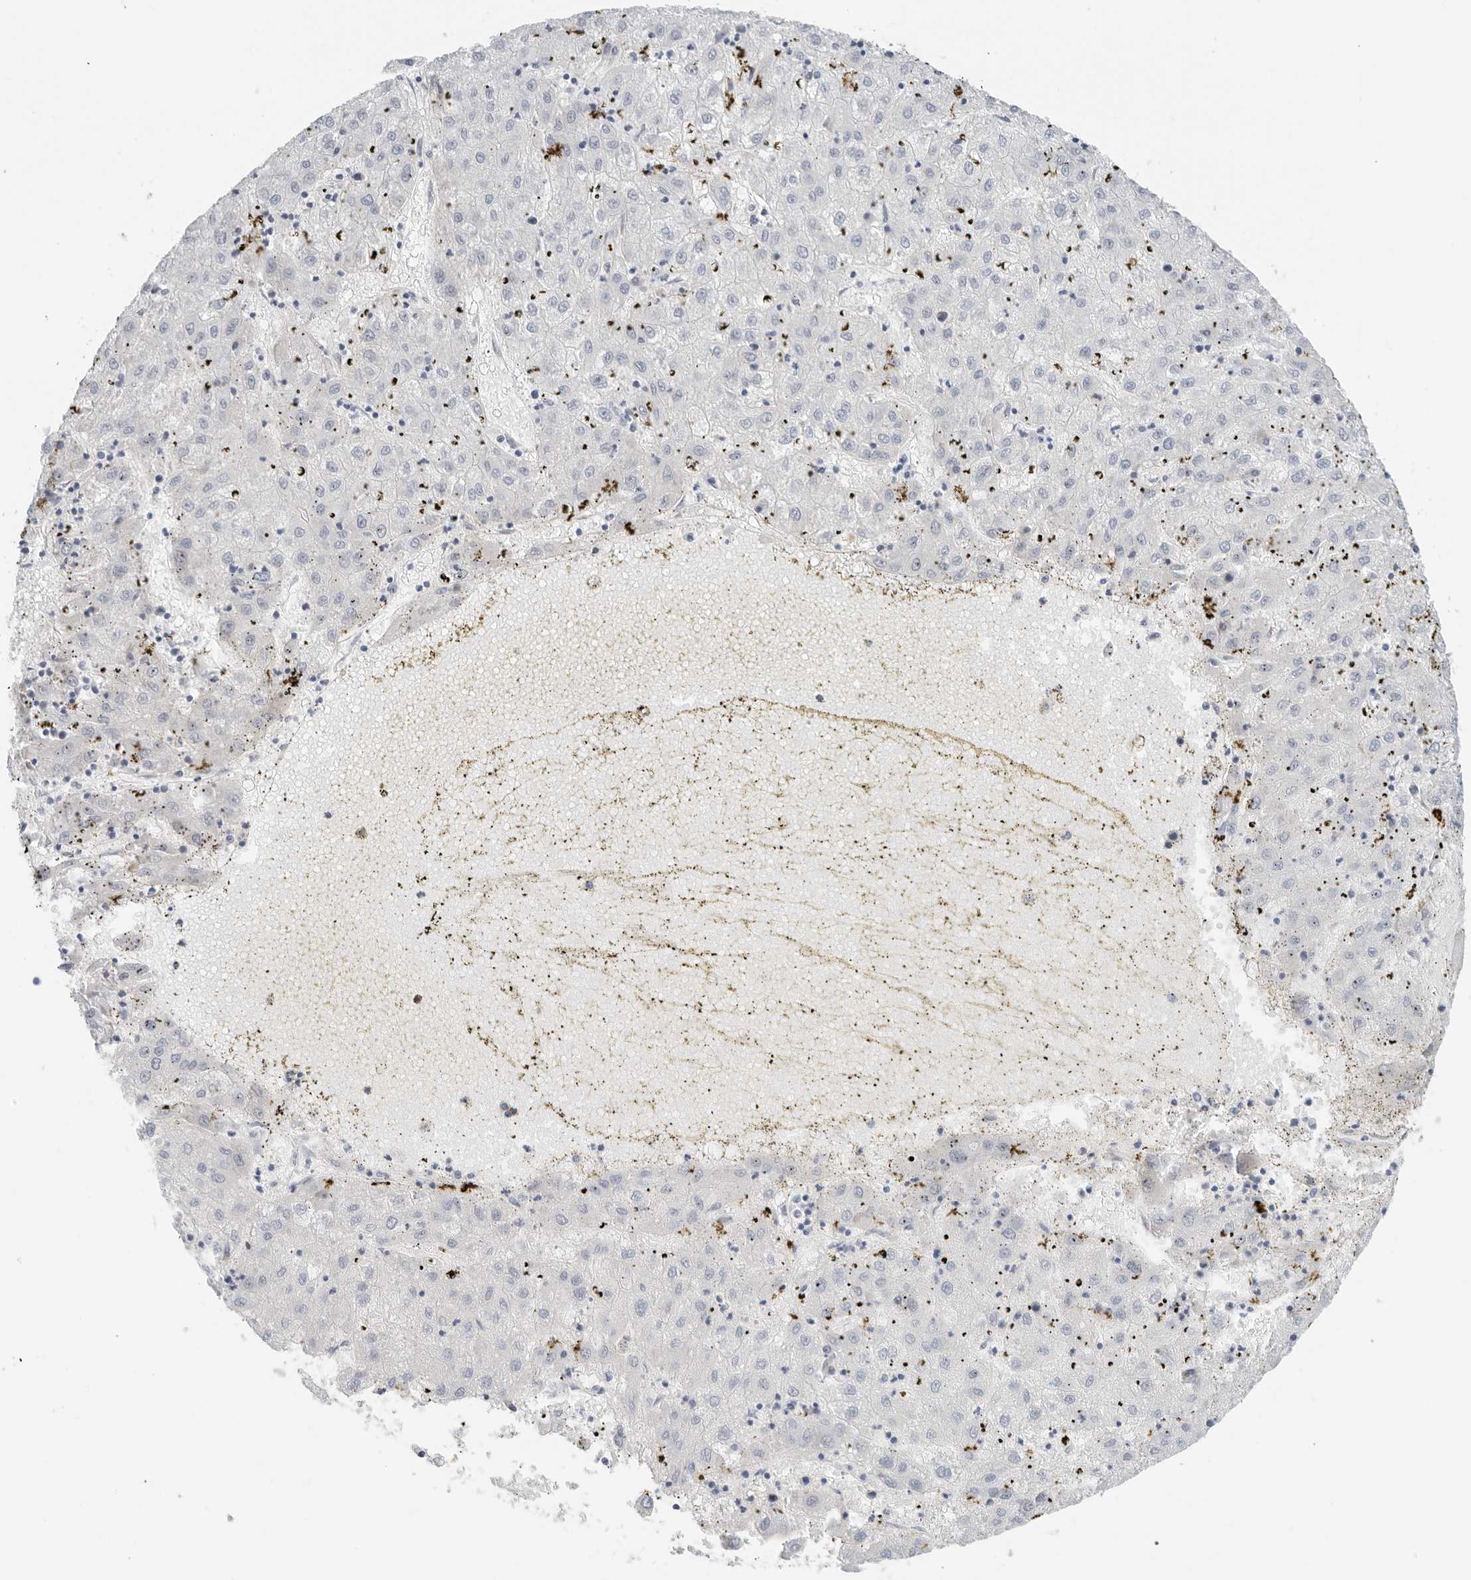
{"staining": {"intensity": "negative", "quantity": "none", "location": "none"}, "tissue": "liver cancer", "cell_type": "Tumor cells", "image_type": "cancer", "snomed": [{"axis": "morphology", "description": "Carcinoma, Hepatocellular, NOS"}, {"axis": "topography", "description": "Liver"}], "caption": "The image shows no significant staining in tumor cells of liver hepatocellular carcinoma.", "gene": "RC3H1", "patient": {"sex": "male", "age": 72}}